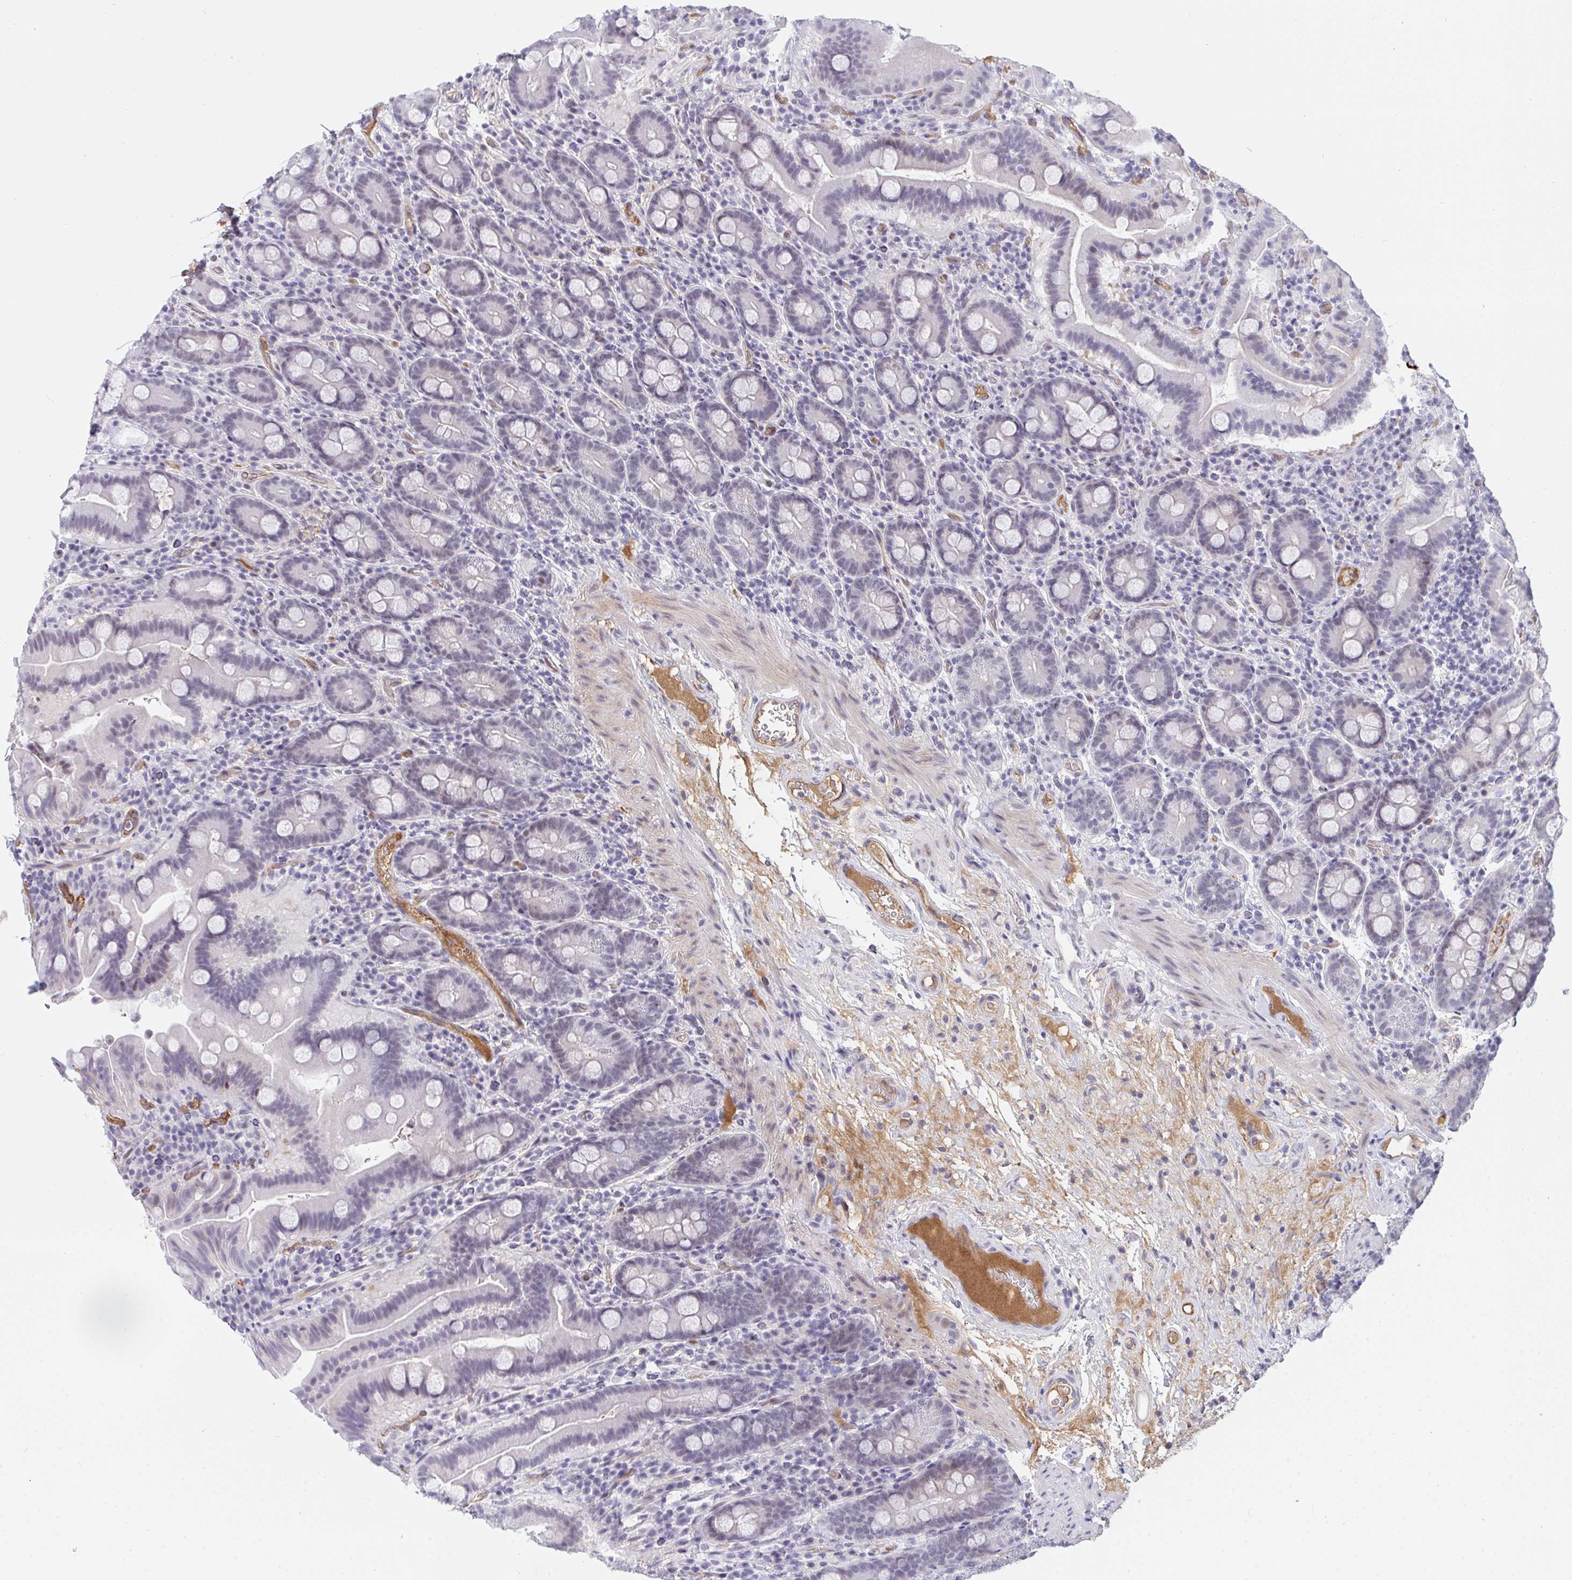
{"staining": {"intensity": "weak", "quantity": "<25%", "location": "nuclear"}, "tissue": "small intestine", "cell_type": "Glandular cells", "image_type": "normal", "snomed": [{"axis": "morphology", "description": "Normal tissue, NOS"}, {"axis": "topography", "description": "Small intestine"}], "caption": "Immunohistochemistry of unremarkable human small intestine reveals no expression in glandular cells.", "gene": "DSCAML1", "patient": {"sex": "male", "age": 26}}